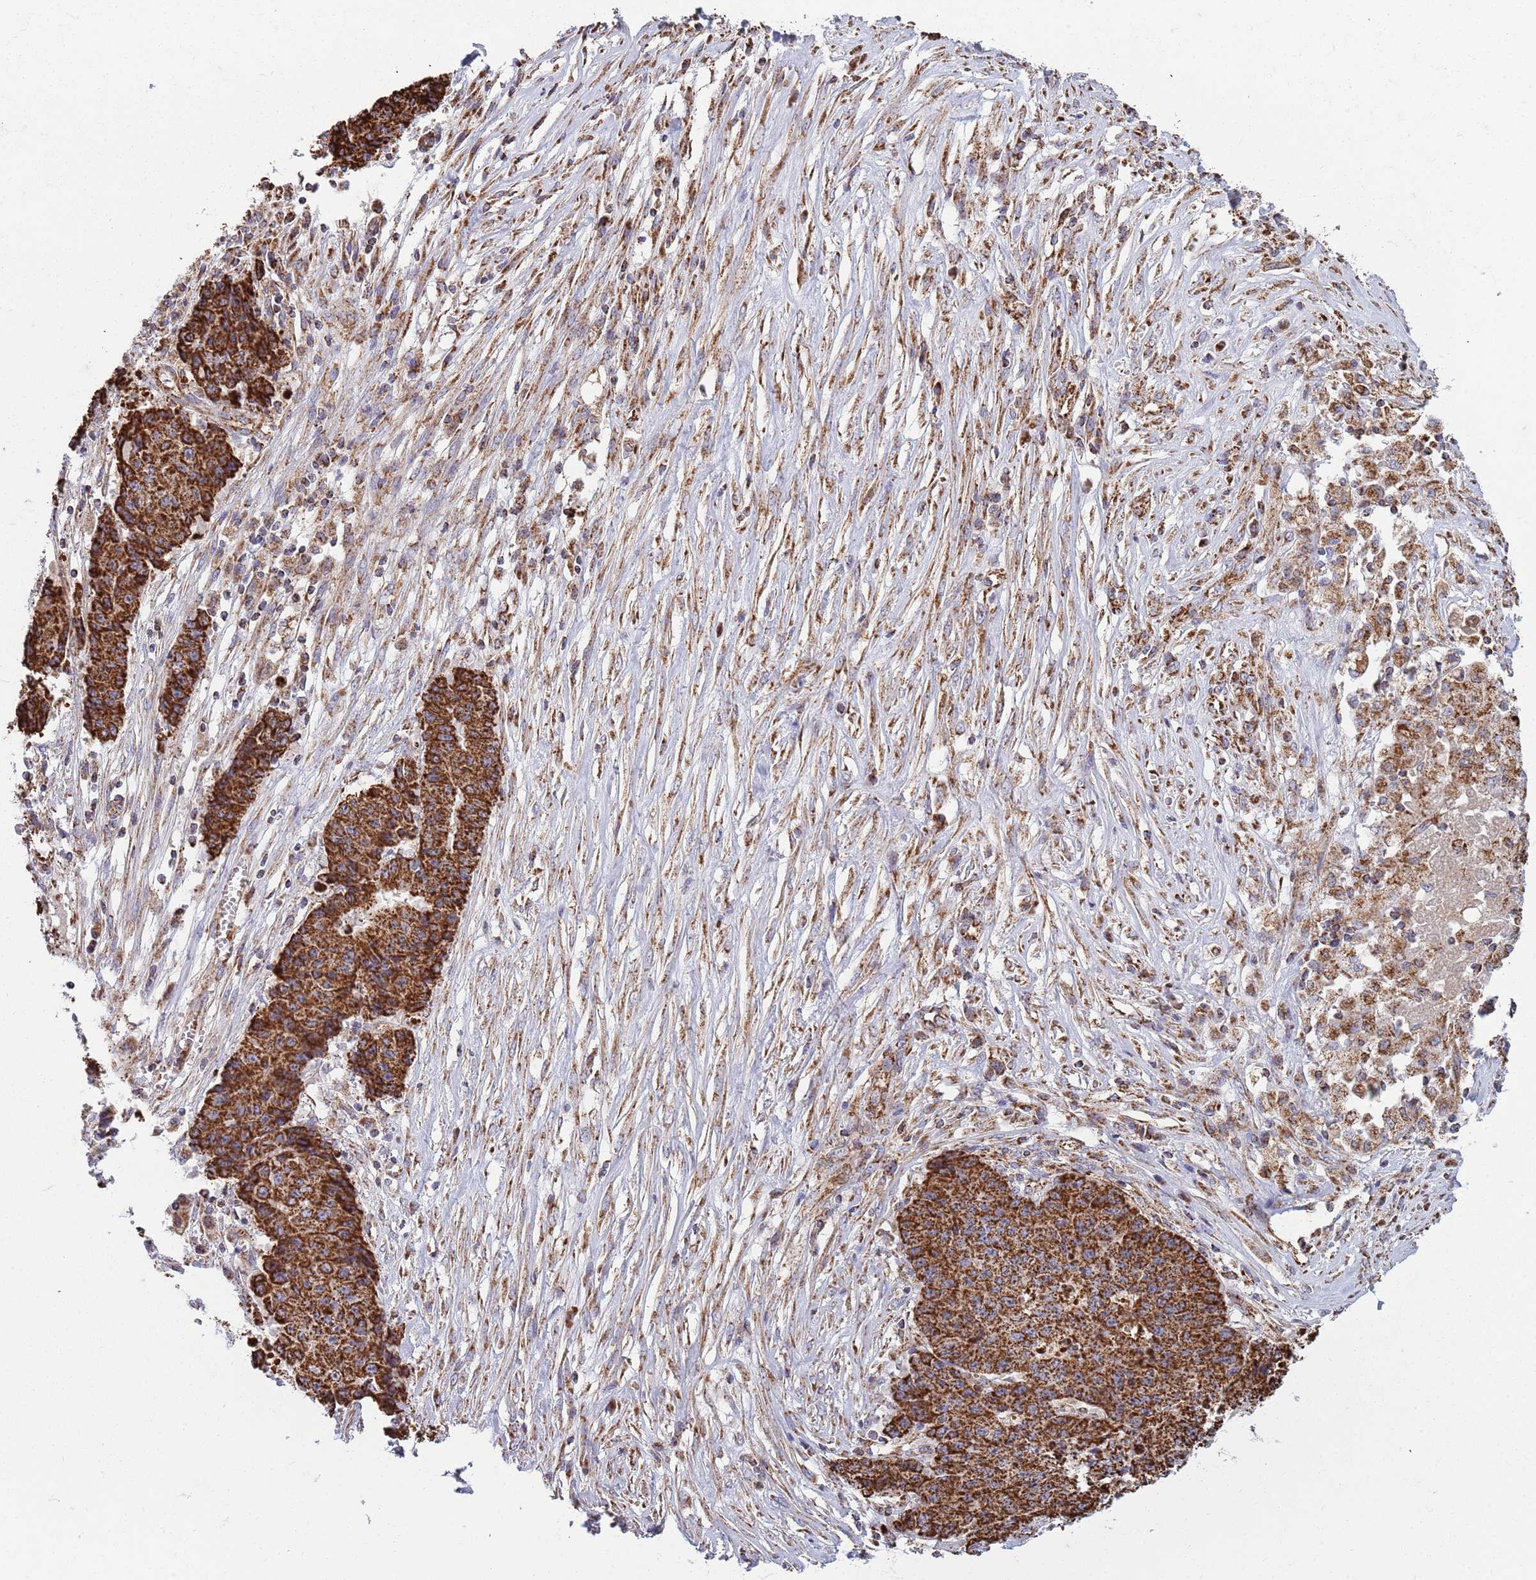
{"staining": {"intensity": "strong", "quantity": ">75%", "location": "cytoplasmic/membranous"}, "tissue": "ovarian cancer", "cell_type": "Tumor cells", "image_type": "cancer", "snomed": [{"axis": "morphology", "description": "Carcinoma, endometroid"}, {"axis": "topography", "description": "Ovary"}], "caption": "Strong cytoplasmic/membranous protein positivity is identified in approximately >75% of tumor cells in ovarian cancer. (Stains: DAB (3,3'-diaminobenzidine) in brown, nuclei in blue, Microscopy: brightfield microscopy at high magnification).", "gene": "VPS16", "patient": {"sex": "female", "age": 42}}